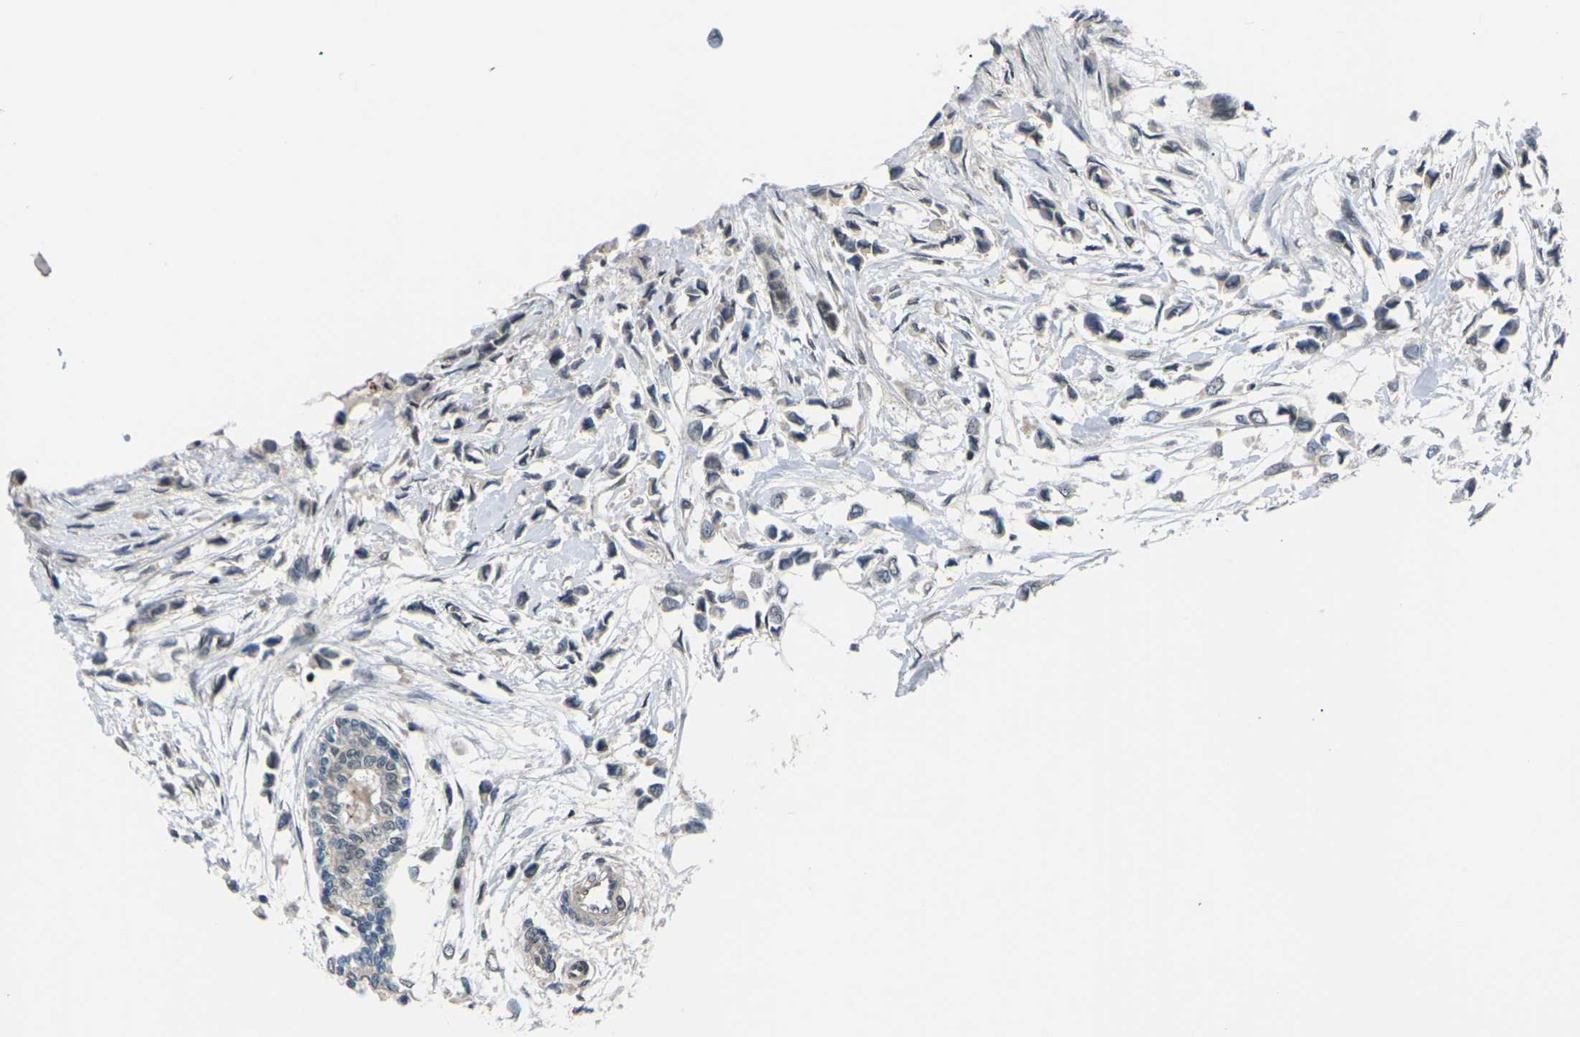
{"staining": {"intensity": "negative", "quantity": "none", "location": "none"}, "tissue": "breast cancer", "cell_type": "Tumor cells", "image_type": "cancer", "snomed": [{"axis": "morphology", "description": "Lobular carcinoma"}, {"axis": "topography", "description": "Breast"}], "caption": "This micrograph is of breast cancer (lobular carcinoma) stained with immunohistochemistry to label a protein in brown with the nuclei are counter-stained blue. There is no expression in tumor cells. (Immunohistochemistry, brightfield microscopy, high magnification).", "gene": "RPS6KA3", "patient": {"sex": "female", "age": 51}}